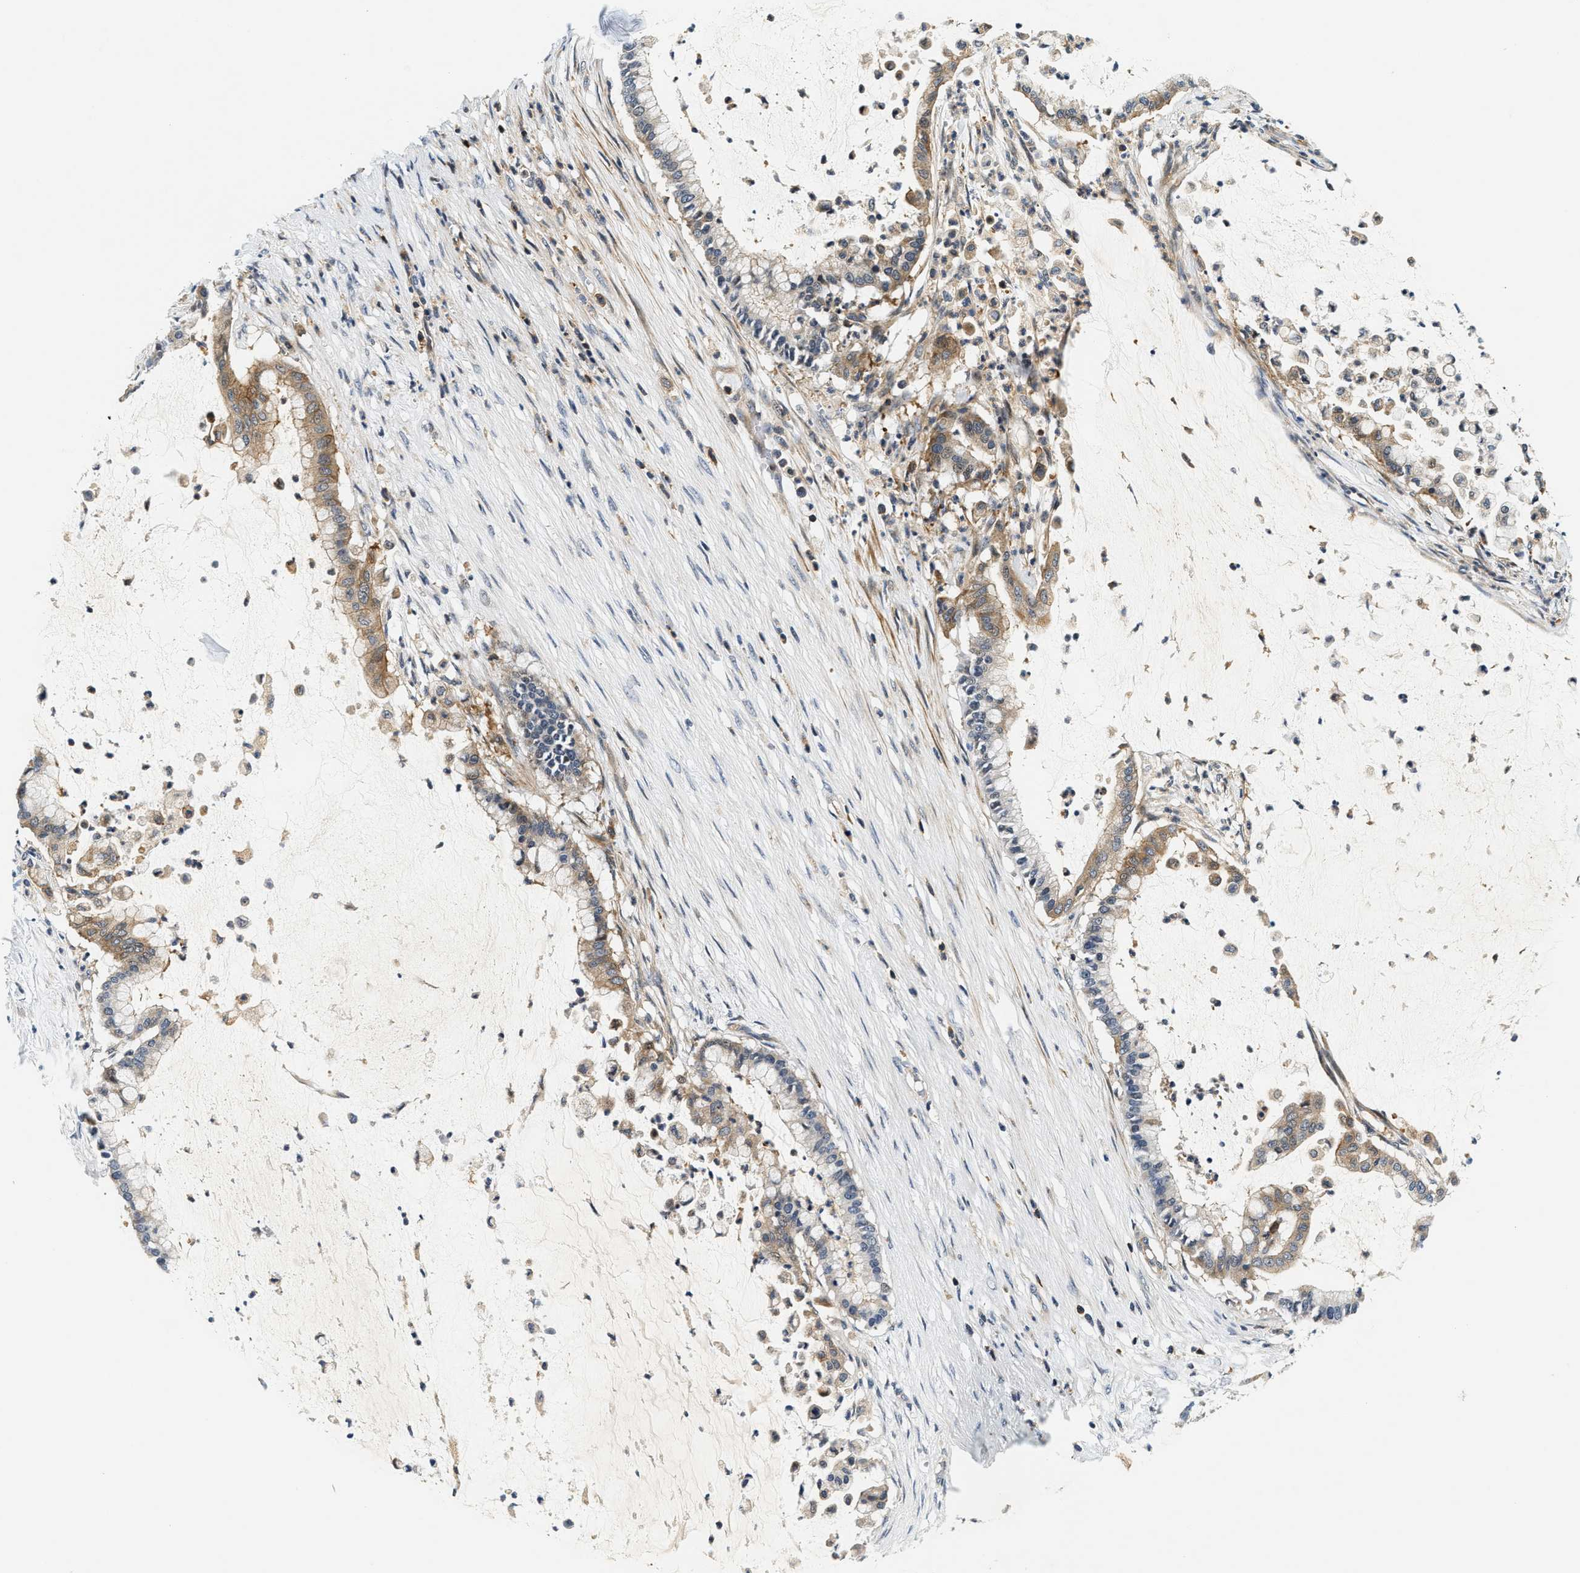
{"staining": {"intensity": "moderate", "quantity": "25%-75%", "location": "cytoplasmic/membranous"}, "tissue": "pancreatic cancer", "cell_type": "Tumor cells", "image_type": "cancer", "snomed": [{"axis": "morphology", "description": "Adenocarcinoma, NOS"}, {"axis": "topography", "description": "Pancreas"}], "caption": "About 25%-75% of tumor cells in pancreatic cancer exhibit moderate cytoplasmic/membranous protein positivity as visualized by brown immunohistochemical staining.", "gene": "SAMD9", "patient": {"sex": "male", "age": 41}}